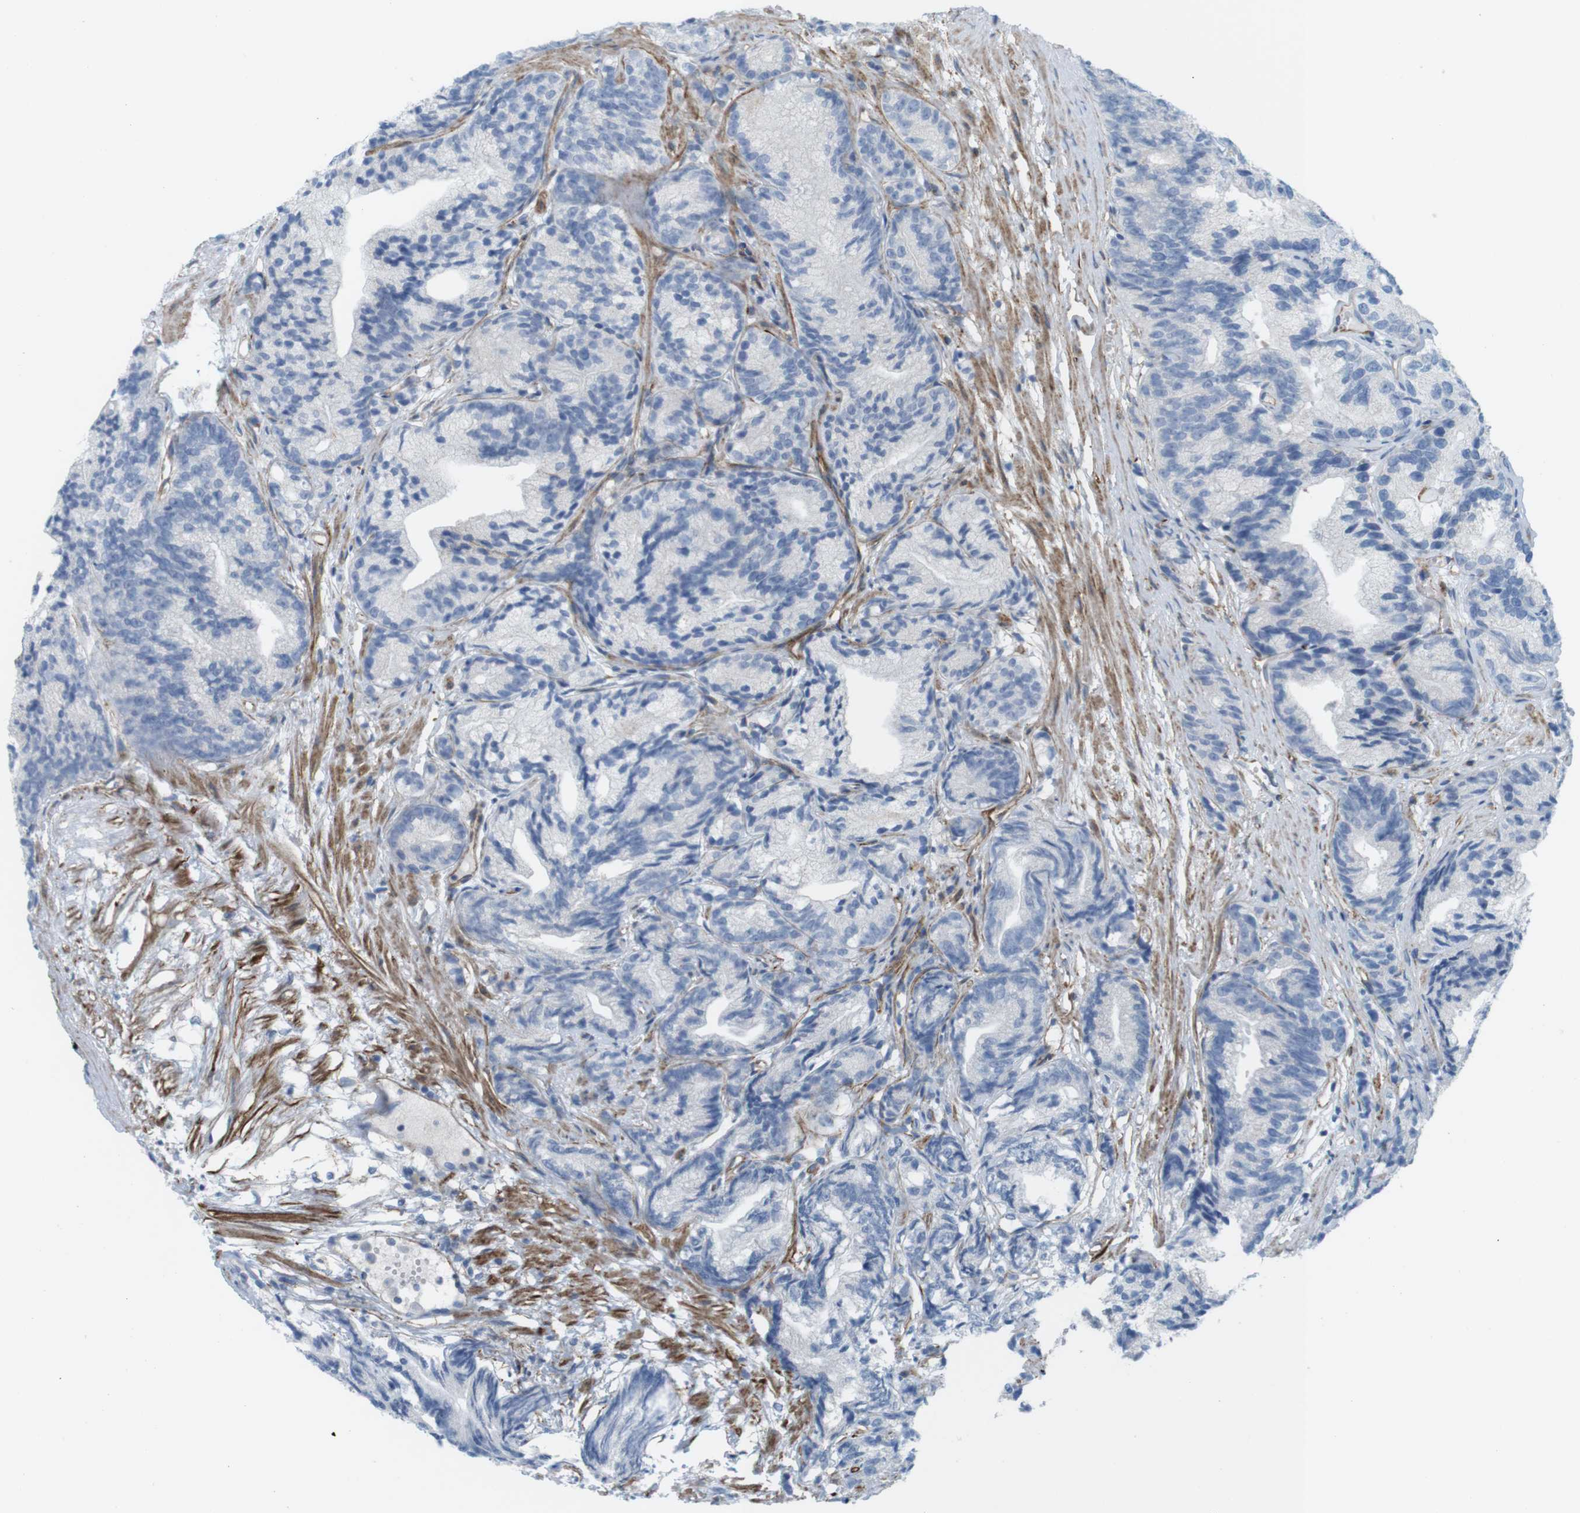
{"staining": {"intensity": "negative", "quantity": "none", "location": "none"}, "tissue": "prostate cancer", "cell_type": "Tumor cells", "image_type": "cancer", "snomed": [{"axis": "morphology", "description": "Adenocarcinoma, Low grade"}, {"axis": "topography", "description": "Prostate"}], "caption": "Immunohistochemistry (IHC) histopathology image of human prostate adenocarcinoma (low-grade) stained for a protein (brown), which reveals no positivity in tumor cells. Brightfield microscopy of immunohistochemistry stained with DAB (3,3'-diaminobenzidine) (brown) and hematoxylin (blue), captured at high magnification.", "gene": "MYH9", "patient": {"sex": "male", "age": 89}}